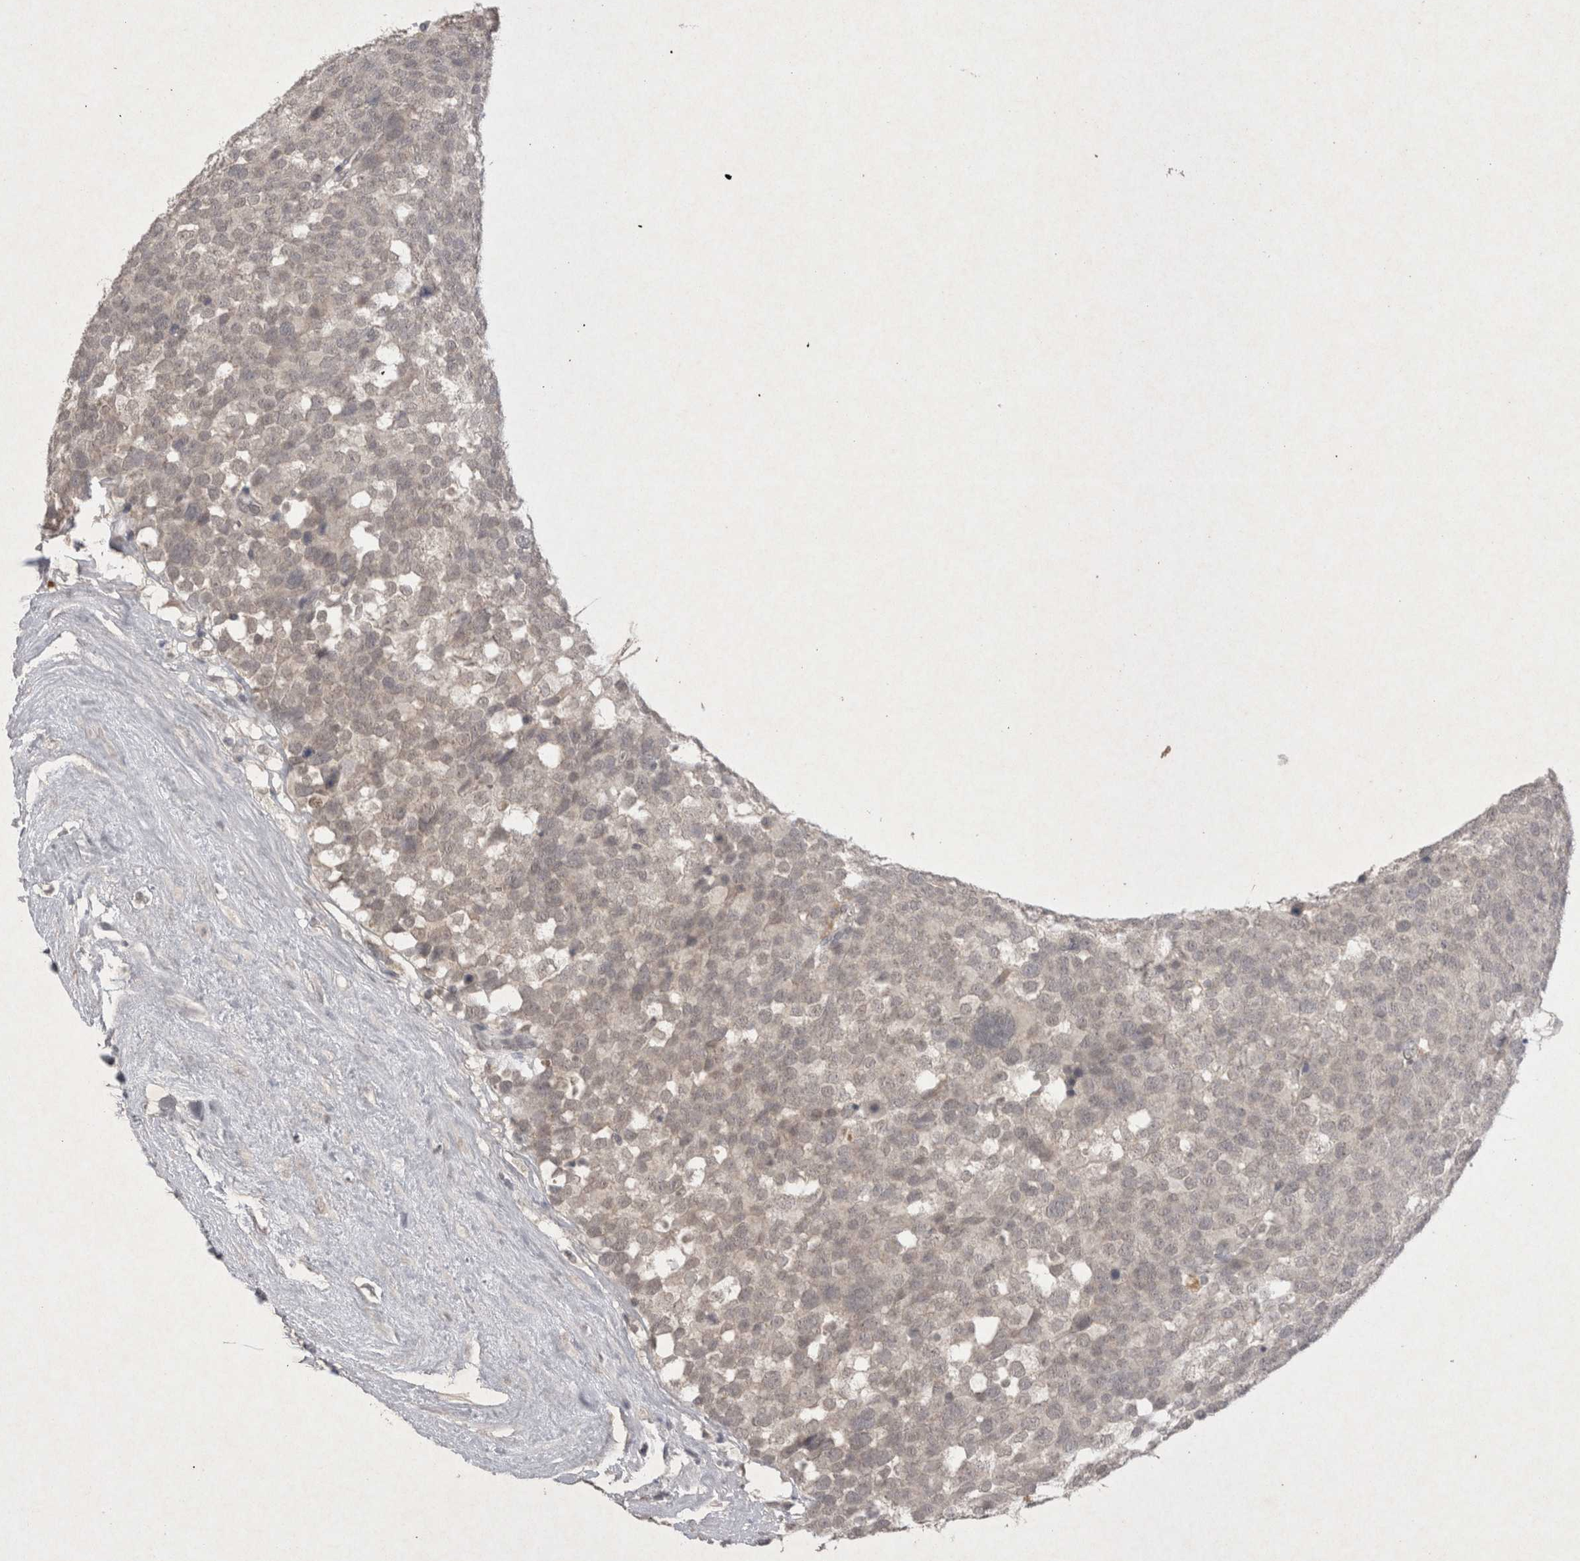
{"staining": {"intensity": "negative", "quantity": "none", "location": "none"}, "tissue": "testis cancer", "cell_type": "Tumor cells", "image_type": "cancer", "snomed": [{"axis": "morphology", "description": "Seminoma, NOS"}, {"axis": "topography", "description": "Testis"}], "caption": "A photomicrograph of seminoma (testis) stained for a protein reveals no brown staining in tumor cells.", "gene": "LYVE1", "patient": {"sex": "male", "age": 71}}